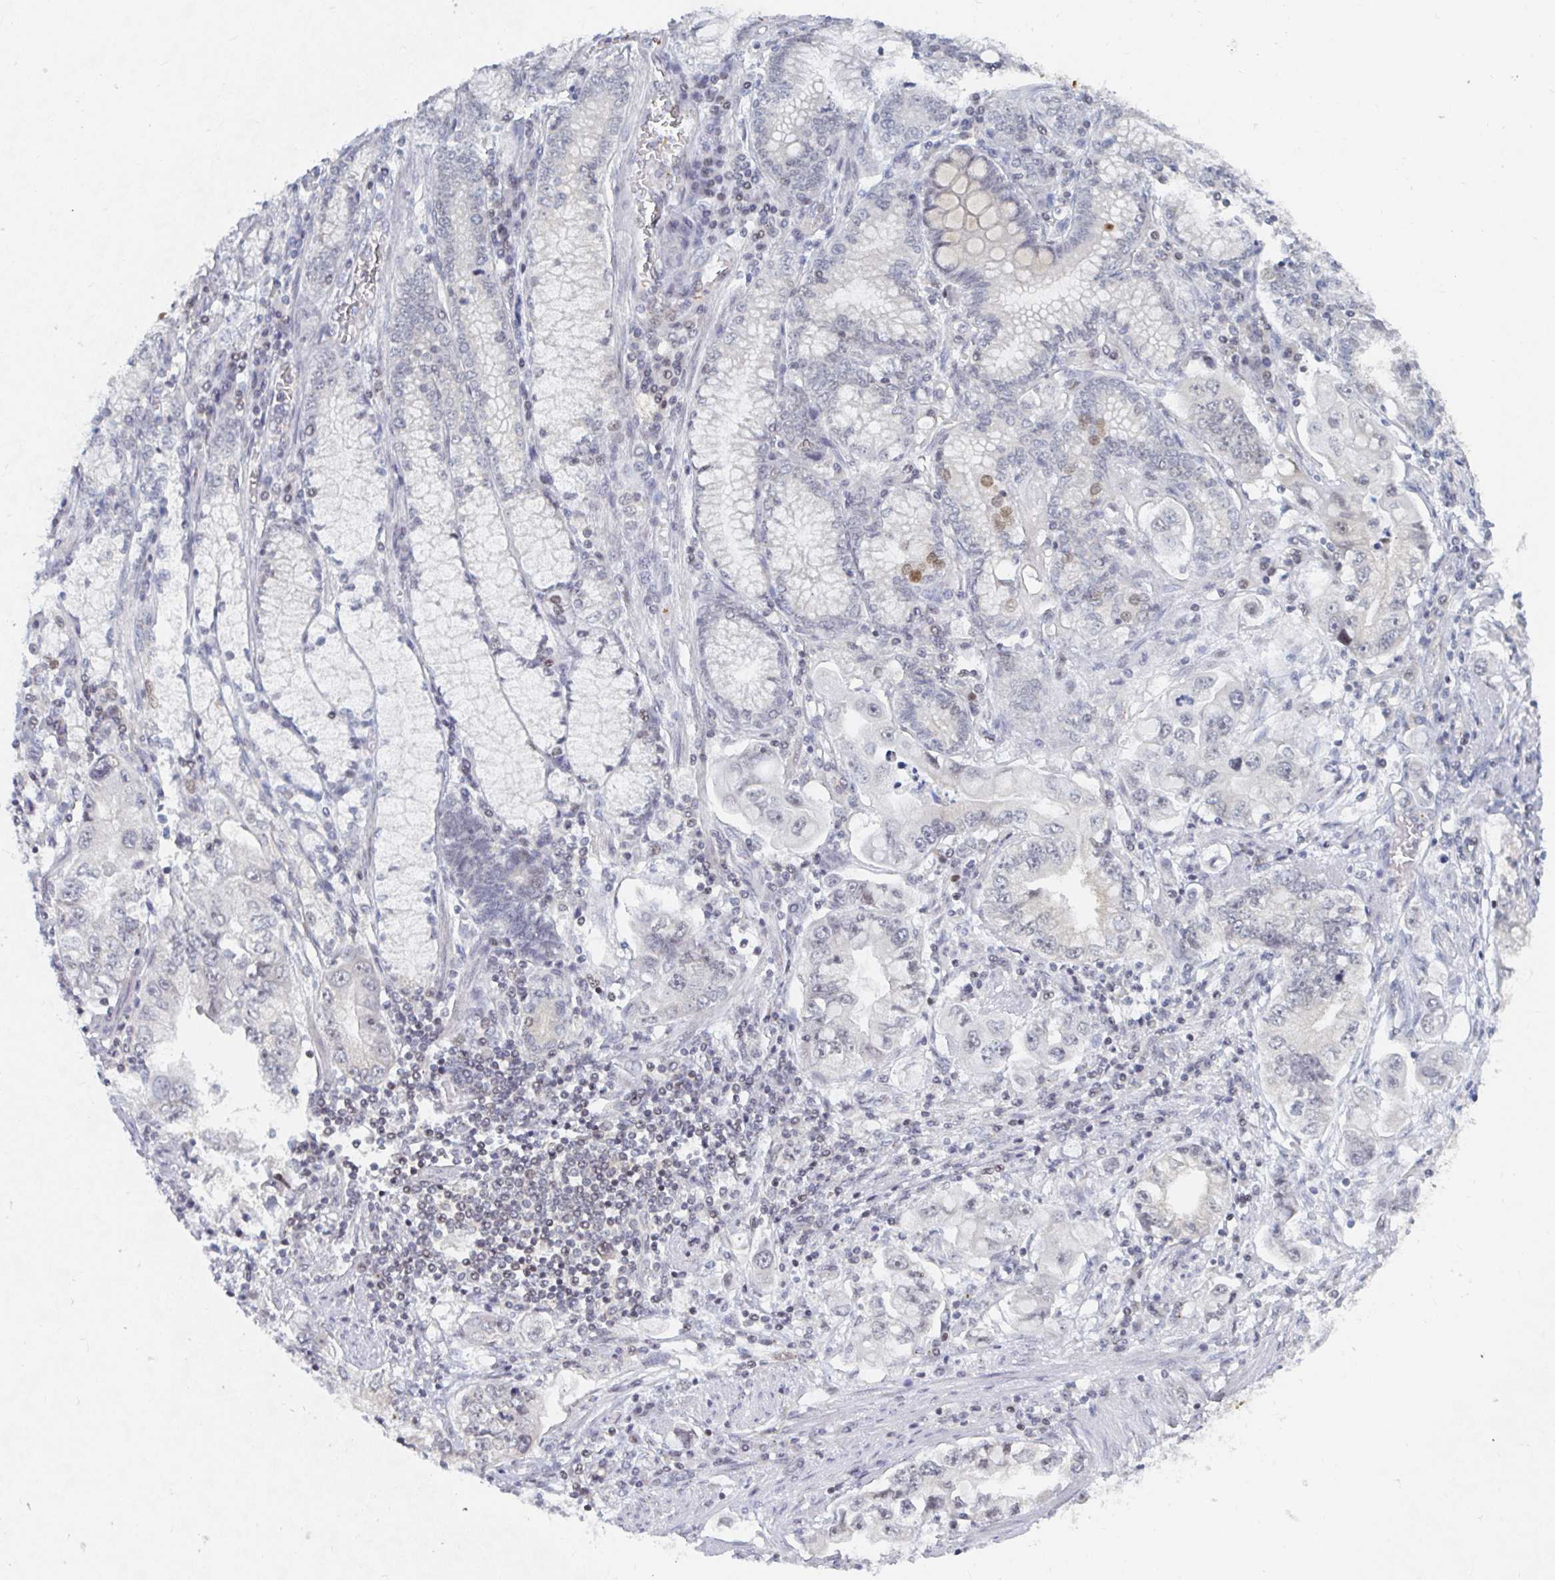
{"staining": {"intensity": "weak", "quantity": "<25%", "location": "nuclear"}, "tissue": "stomach cancer", "cell_type": "Tumor cells", "image_type": "cancer", "snomed": [{"axis": "morphology", "description": "Adenocarcinoma, NOS"}, {"axis": "topography", "description": "Stomach, lower"}], "caption": "Photomicrograph shows no significant protein staining in tumor cells of adenocarcinoma (stomach).", "gene": "CHD2", "patient": {"sex": "female", "age": 93}}